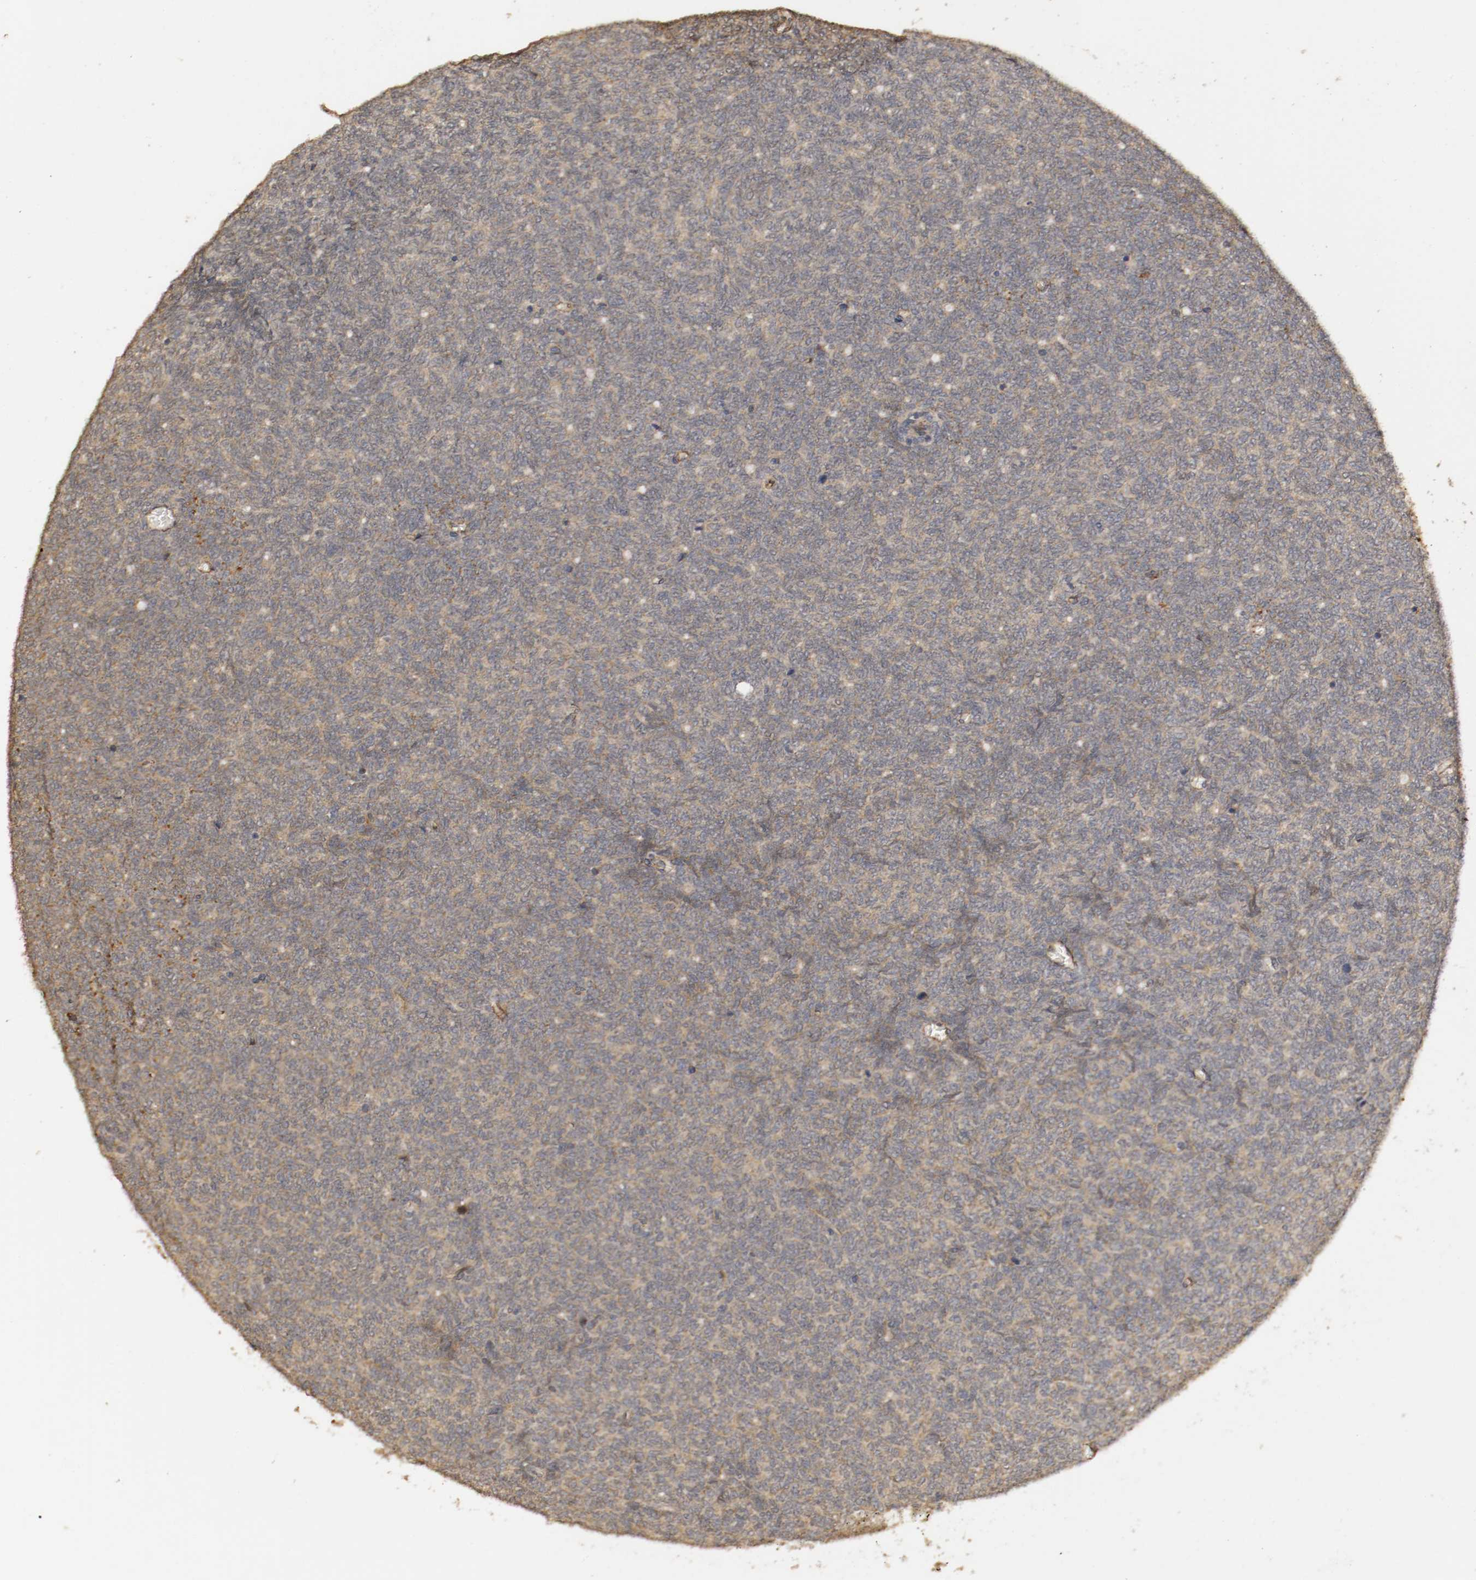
{"staining": {"intensity": "weak", "quantity": ">75%", "location": "cytoplasmic/membranous"}, "tissue": "renal cancer", "cell_type": "Tumor cells", "image_type": "cancer", "snomed": [{"axis": "morphology", "description": "Neoplasm, malignant, NOS"}, {"axis": "topography", "description": "Kidney"}], "caption": "Tumor cells reveal low levels of weak cytoplasmic/membranous positivity in about >75% of cells in malignant neoplasm (renal).", "gene": "TNFRSF1B", "patient": {"sex": "male", "age": 28}}